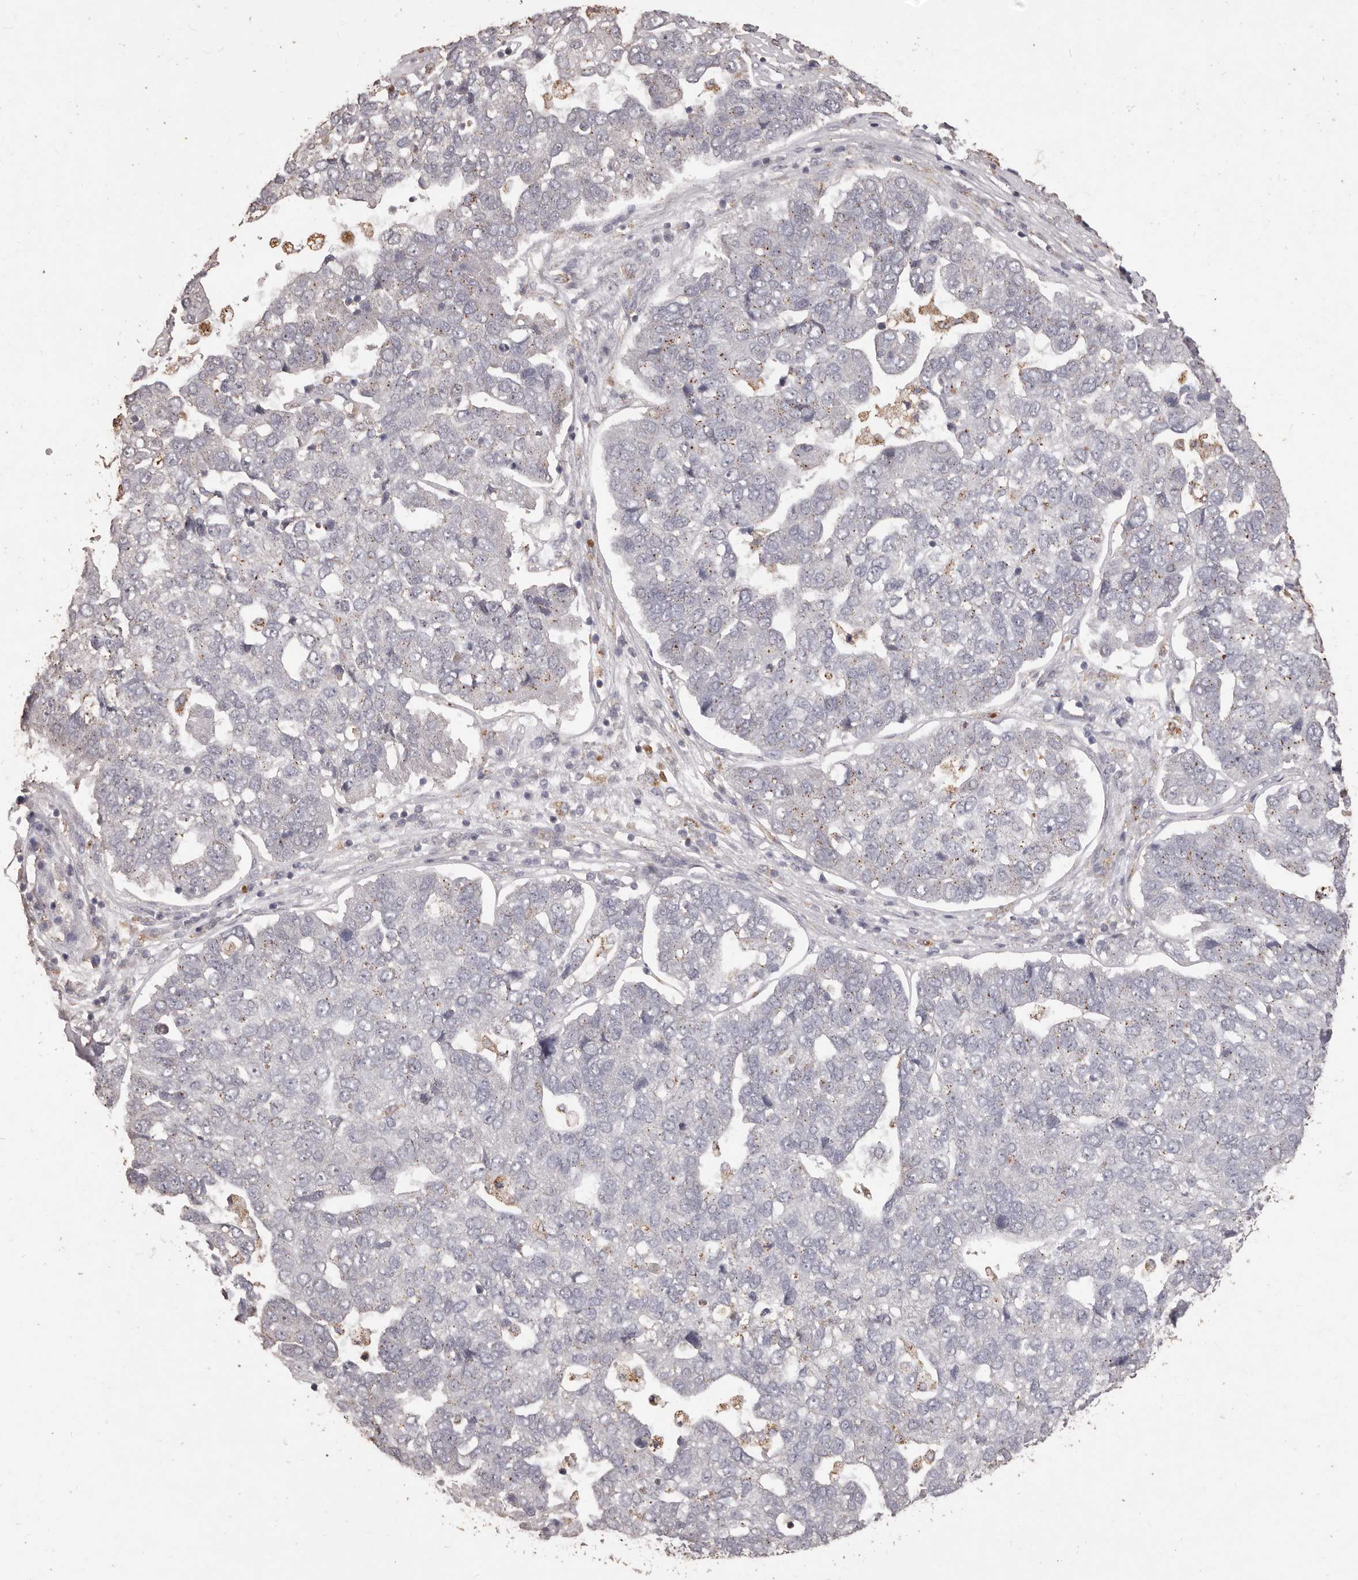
{"staining": {"intensity": "weak", "quantity": "25%-75%", "location": "cytoplasmic/membranous"}, "tissue": "pancreatic cancer", "cell_type": "Tumor cells", "image_type": "cancer", "snomed": [{"axis": "morphology", "description": "Adenocarcinoma, NOS"}, {"axis": "topography", "description": "Pancreas"}], "caption": "Adenocarcinoma (pancreatic) stained for a protein (brown) reveals weak cytoplasmic/membranous positive staining in about 25%-75% of tumor cells.", "gene": "PRSS27", "patient": {"sex": "female", "age": 61}}